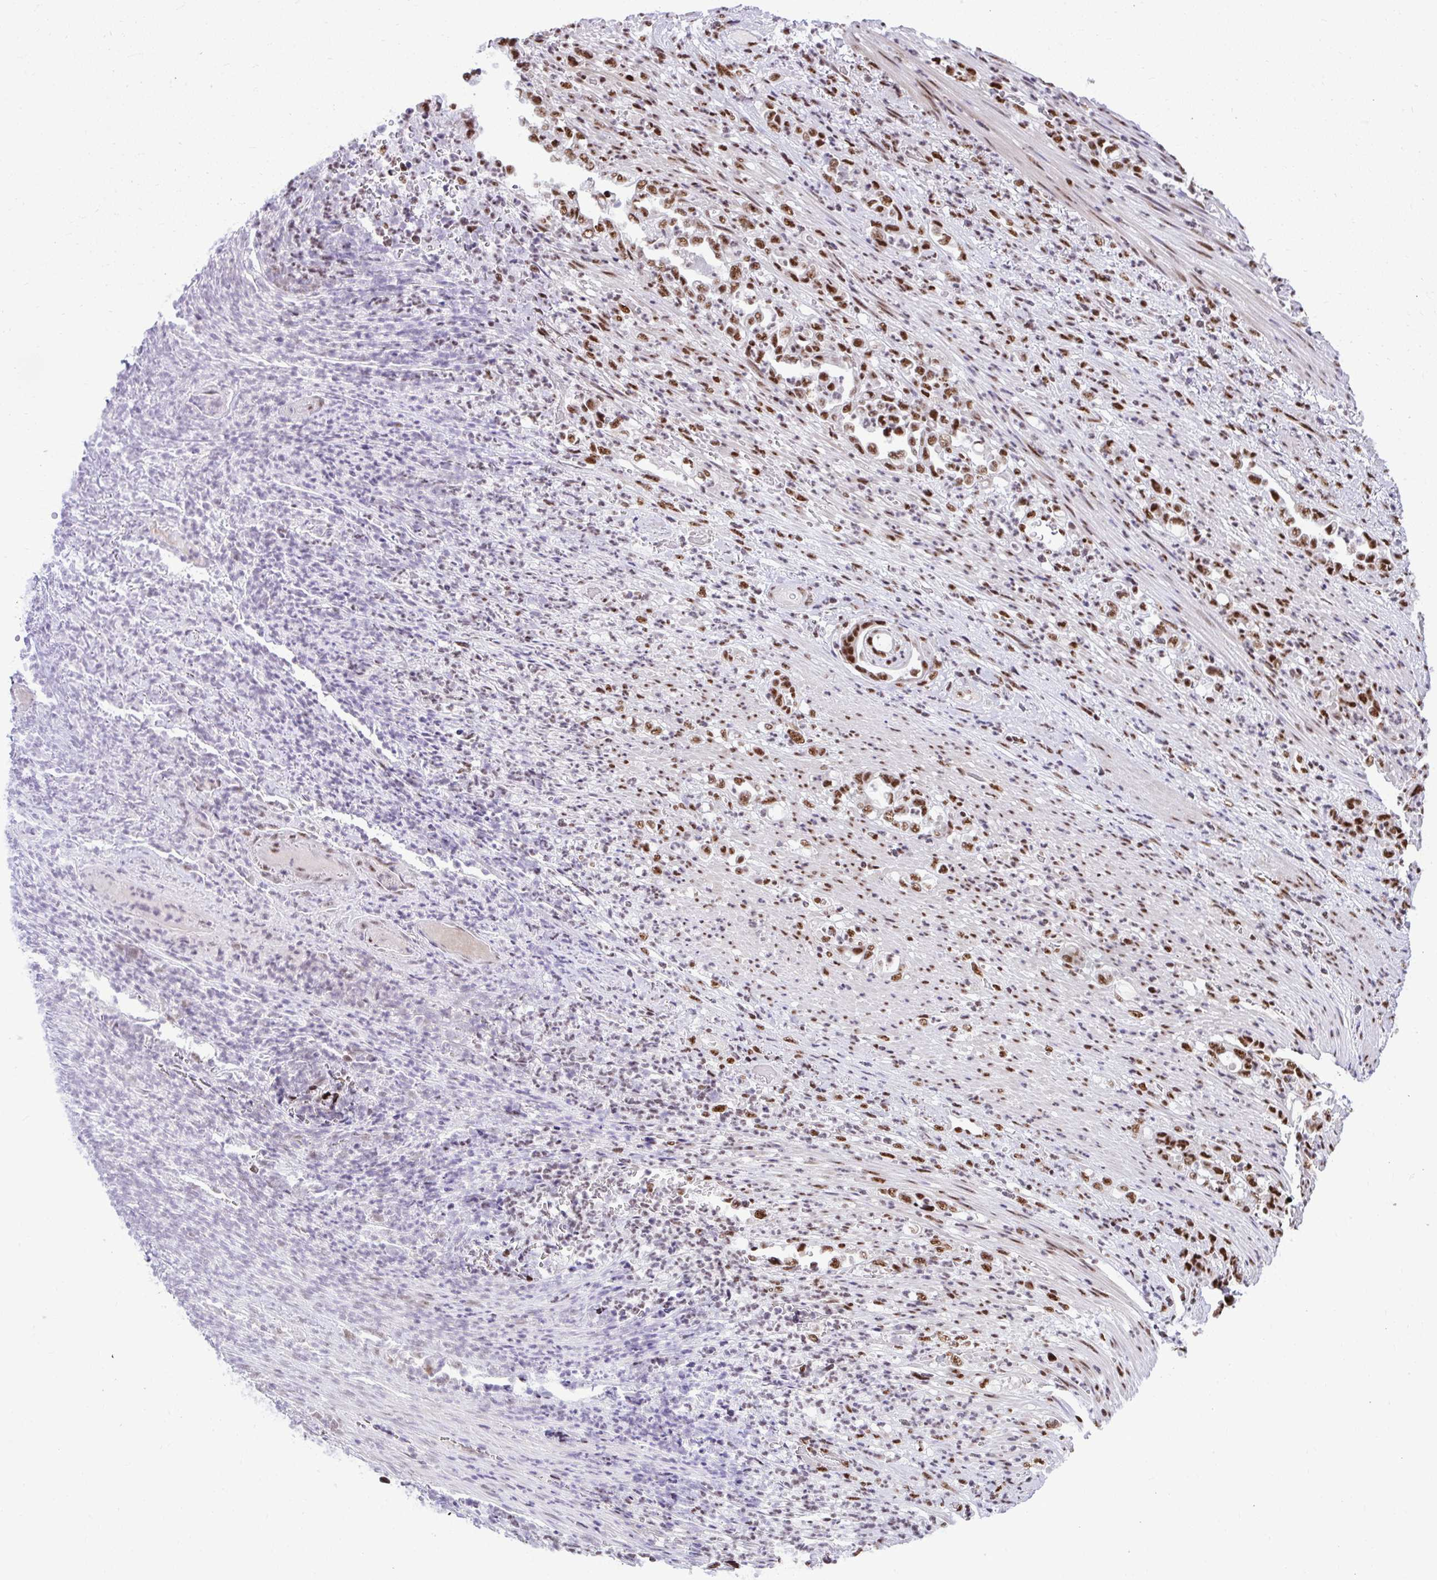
{"staining": {"intensity": "moderate", "quantity": ">75%", "location": "nuclear"}, "tissue": "stomach cancer", "cell_type": "Tumor cells", "image_type": "cancer", "snomed": [{"axis": "morphology", "description": "Normal tissue, NOS"}, {"axis": "morphology", "description": "Adenocarcinoma, NOS"}, {"axis": "topography", "description": "Stomach"}], "caption": "Adenocarcinoma (stomach) stained for a protein demonstrates moderate nuclear positivity in tumor cells. (Stains: DAB in brown, nuclei in blue, Microscopy: brightfield microscopy at high magnification).", "gene": "PRPF19", "patient": {"sex": "female", "age": 79}}